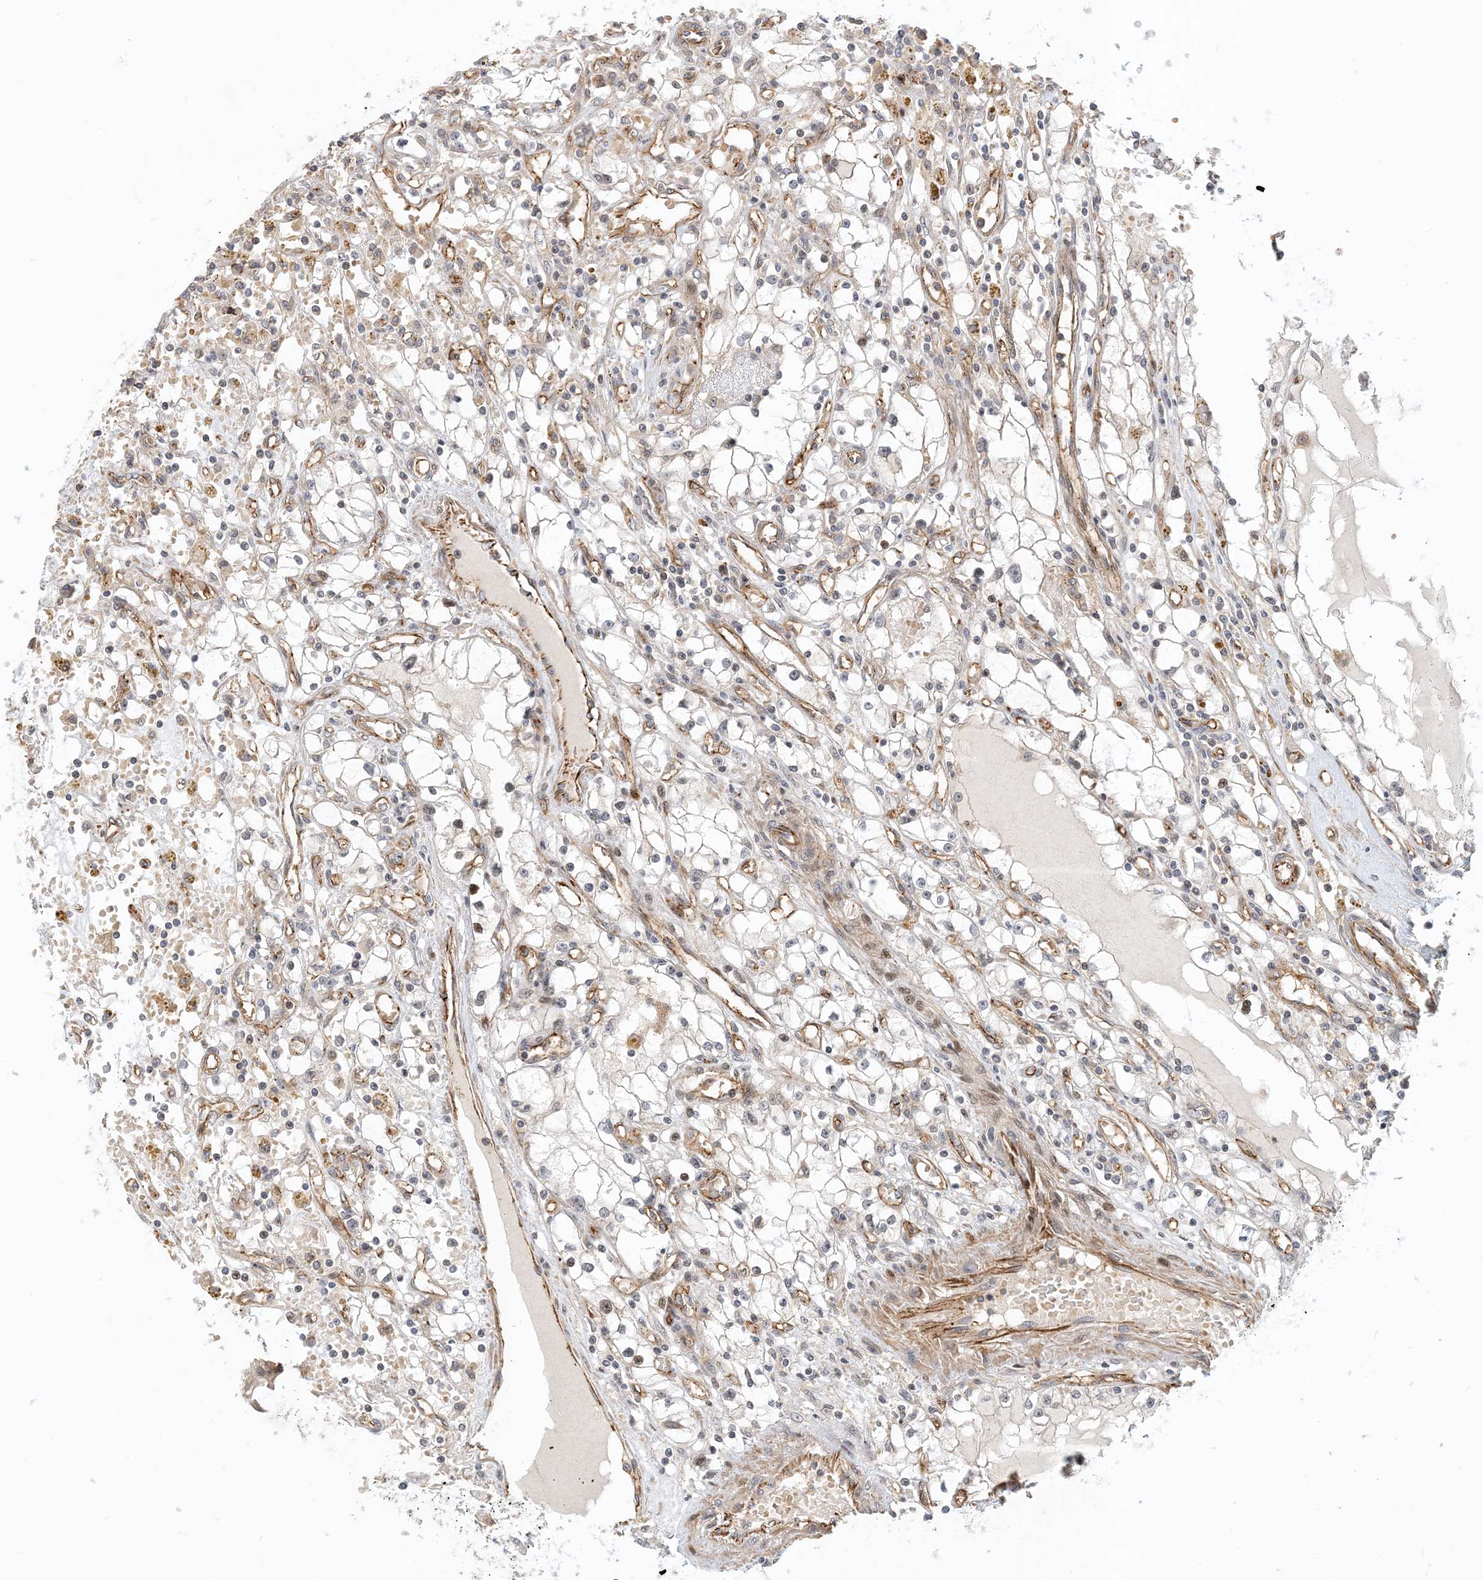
{"staining": {"intensity": "negative", "quantity": "none", "location": "none"}, "tissue": "renal cancer", "cell_type": "Tumor cells", "image_type": "cancer", "snomed": [{"axis": "morphology", "description": "Adenocarcinoma, NOS"}, {"axis": "topography", "description": "Kidney"}], "caption": "The histopathology image exhibits no significant expression in tumor cells of renal cancer (adenocarcinoma).", "gene": "MAPKBP1", "patient": {"sex": "male", "age": 56}}